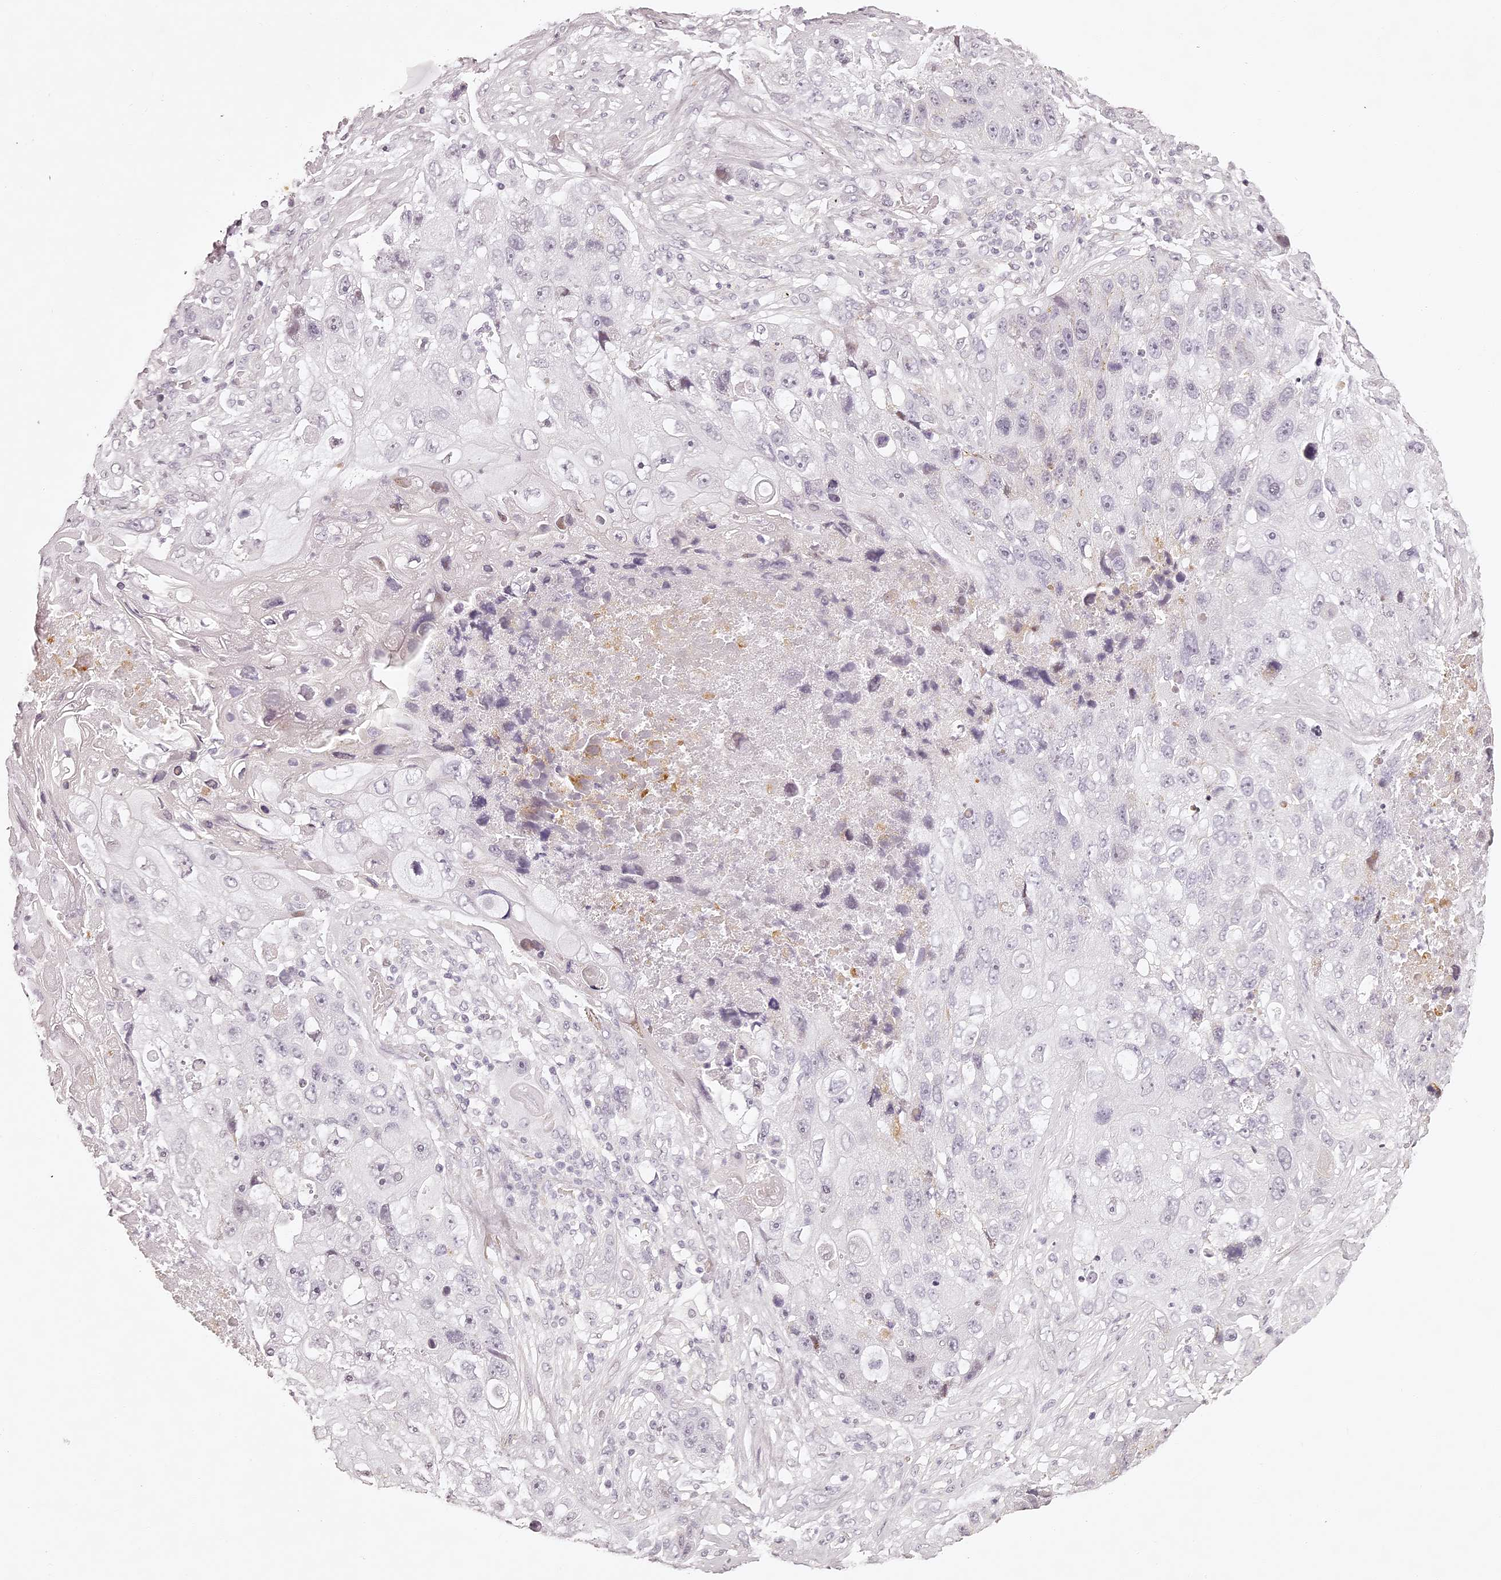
{"staining": {"intensity": "negative", "quantity": "none", "location": "none"}, "tissue": "lung cancer", "cell_type": "Tumor cells", "image_type": "cancer", "snomed": [{"axis": "morphology", "description": "Squamous cell carcinoma, NOS"}, {"axis": "topography", "description": "Lung"}], "caption": "Tumor cells show no significant expression in lung cancer (squamous cell carcinoma). (DAB immunohistochemistry (IHC) visualized using brightfield microscopy, high magnification).", "gene": "ELAPOR1", "patient": {"sex": "male", "age": 61}}